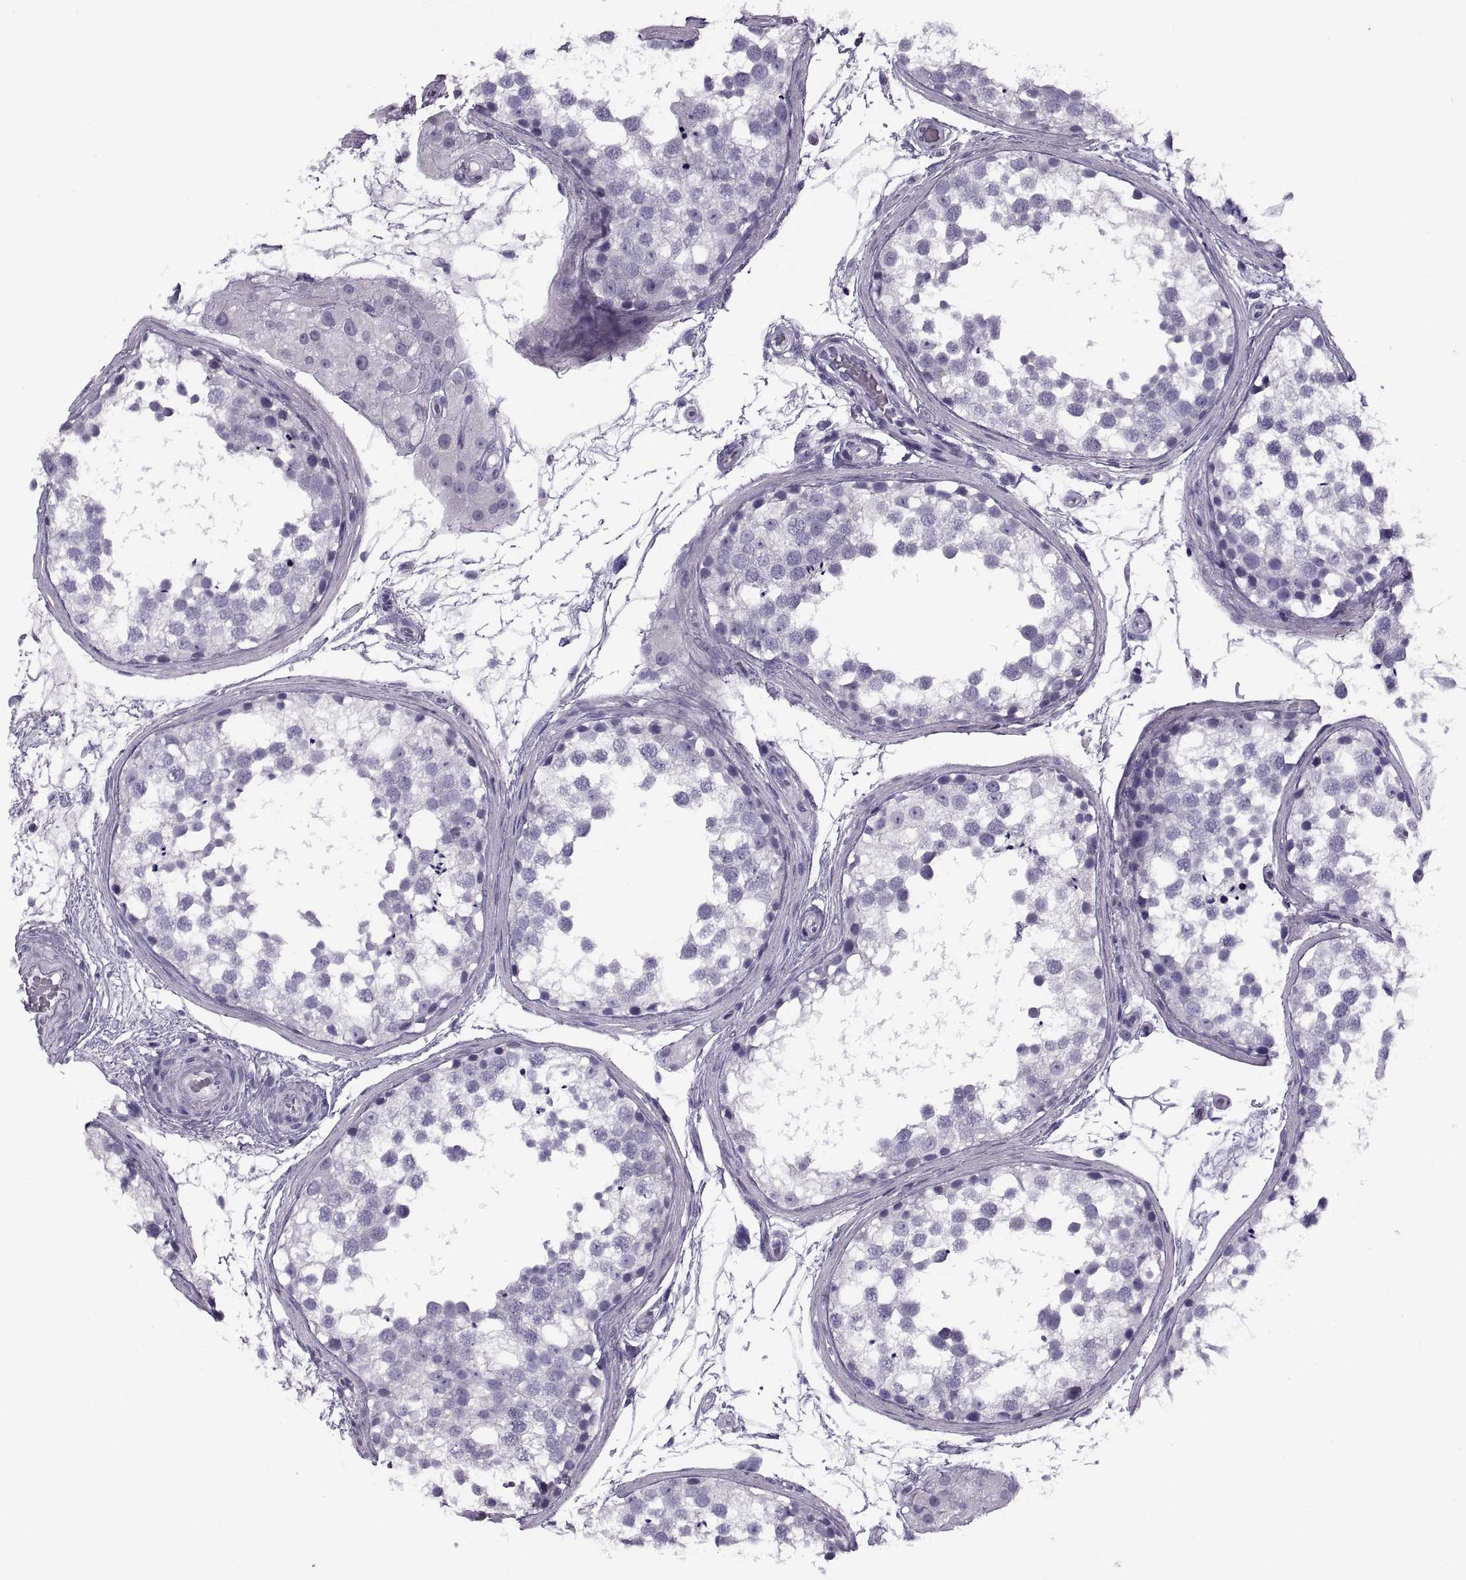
{"staining": {"intensity": "negative", "quantity": "none", "location": "none"}, "tissue": "testis", "cell_type": "Cells in seminiferous ducts", "image_type": "normal", "snomed": [{"axis": "morphology", "description": "Normal tissue, NOS"}, {"axis": "morphology", "description": "Seminoma, NOS"}, {"axis": "topography", "description": "Testis"}], "caption": "Immunohistochemistry image of unremarkable testis: human testis stained with DAB exhibits no significant protein expression in cells in seminiferous ducts. The staining is performed using DAB brown chromogen with nuclei counter-stained in using hematoxylin.", "gene": "RLBP1", "patient": {"sex": "male", "age": 65}}